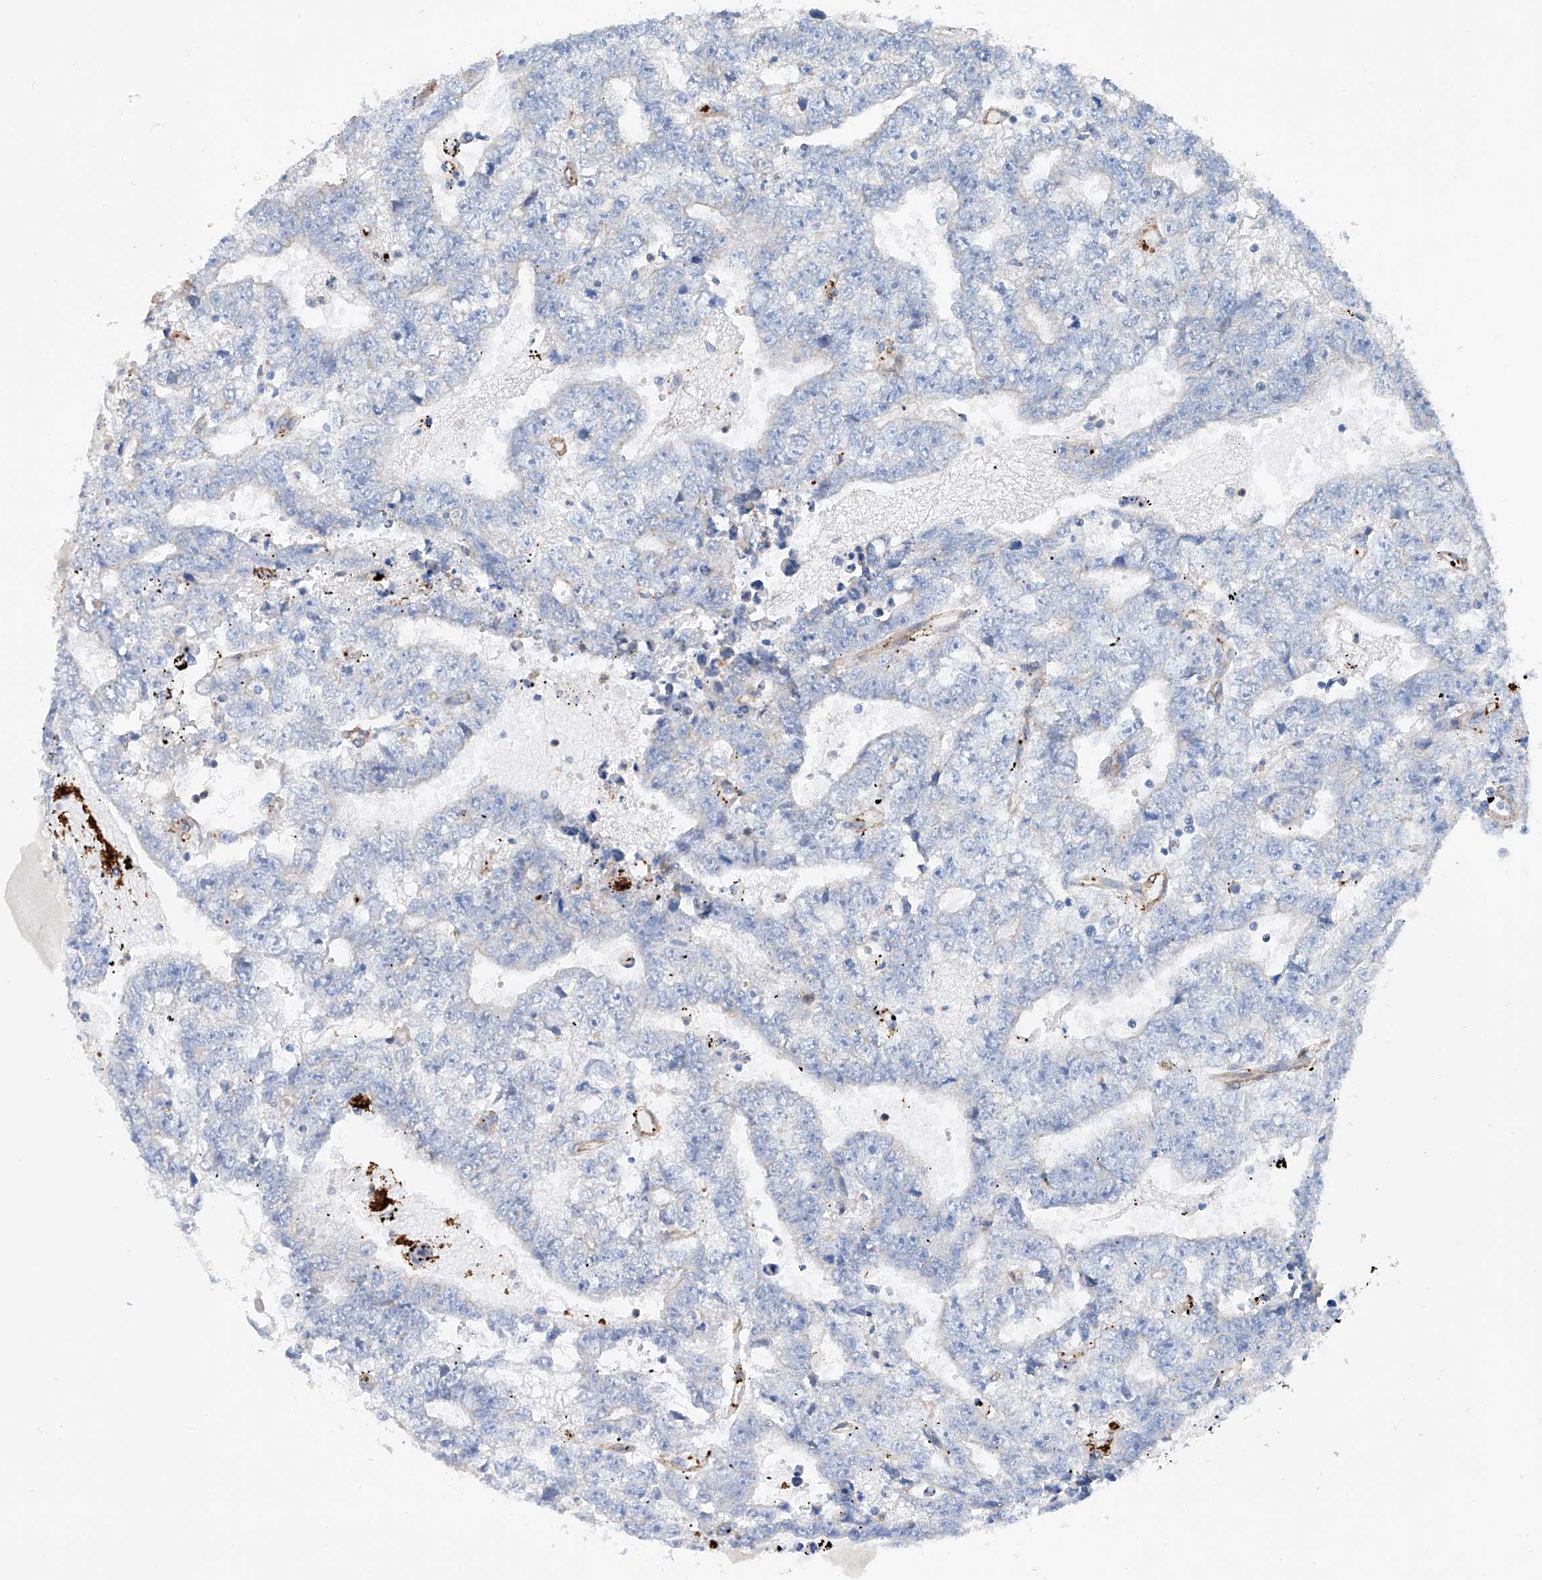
{"staining": {"intensity": "negative", "quantity": "none", "location": "none"}, "tissue": "testis cancer", "cell_type": "Tumor cells", "image_type": "cancer", "snomed": [{"axis": "morphology", "description": "Carcinoma, Embryonal, NOS"}, {"axis": "topography", "description": "Testis"}], "caption": "IHC micrograph of neoplastic tissue: human testis embryonal carcinoma stained with DAB (3,3'-diaminobenzidine) displays no significant protein staining in tumor cells.", "gene": "TAS2R60", "patient": {"sex": "male", "age": 25}}